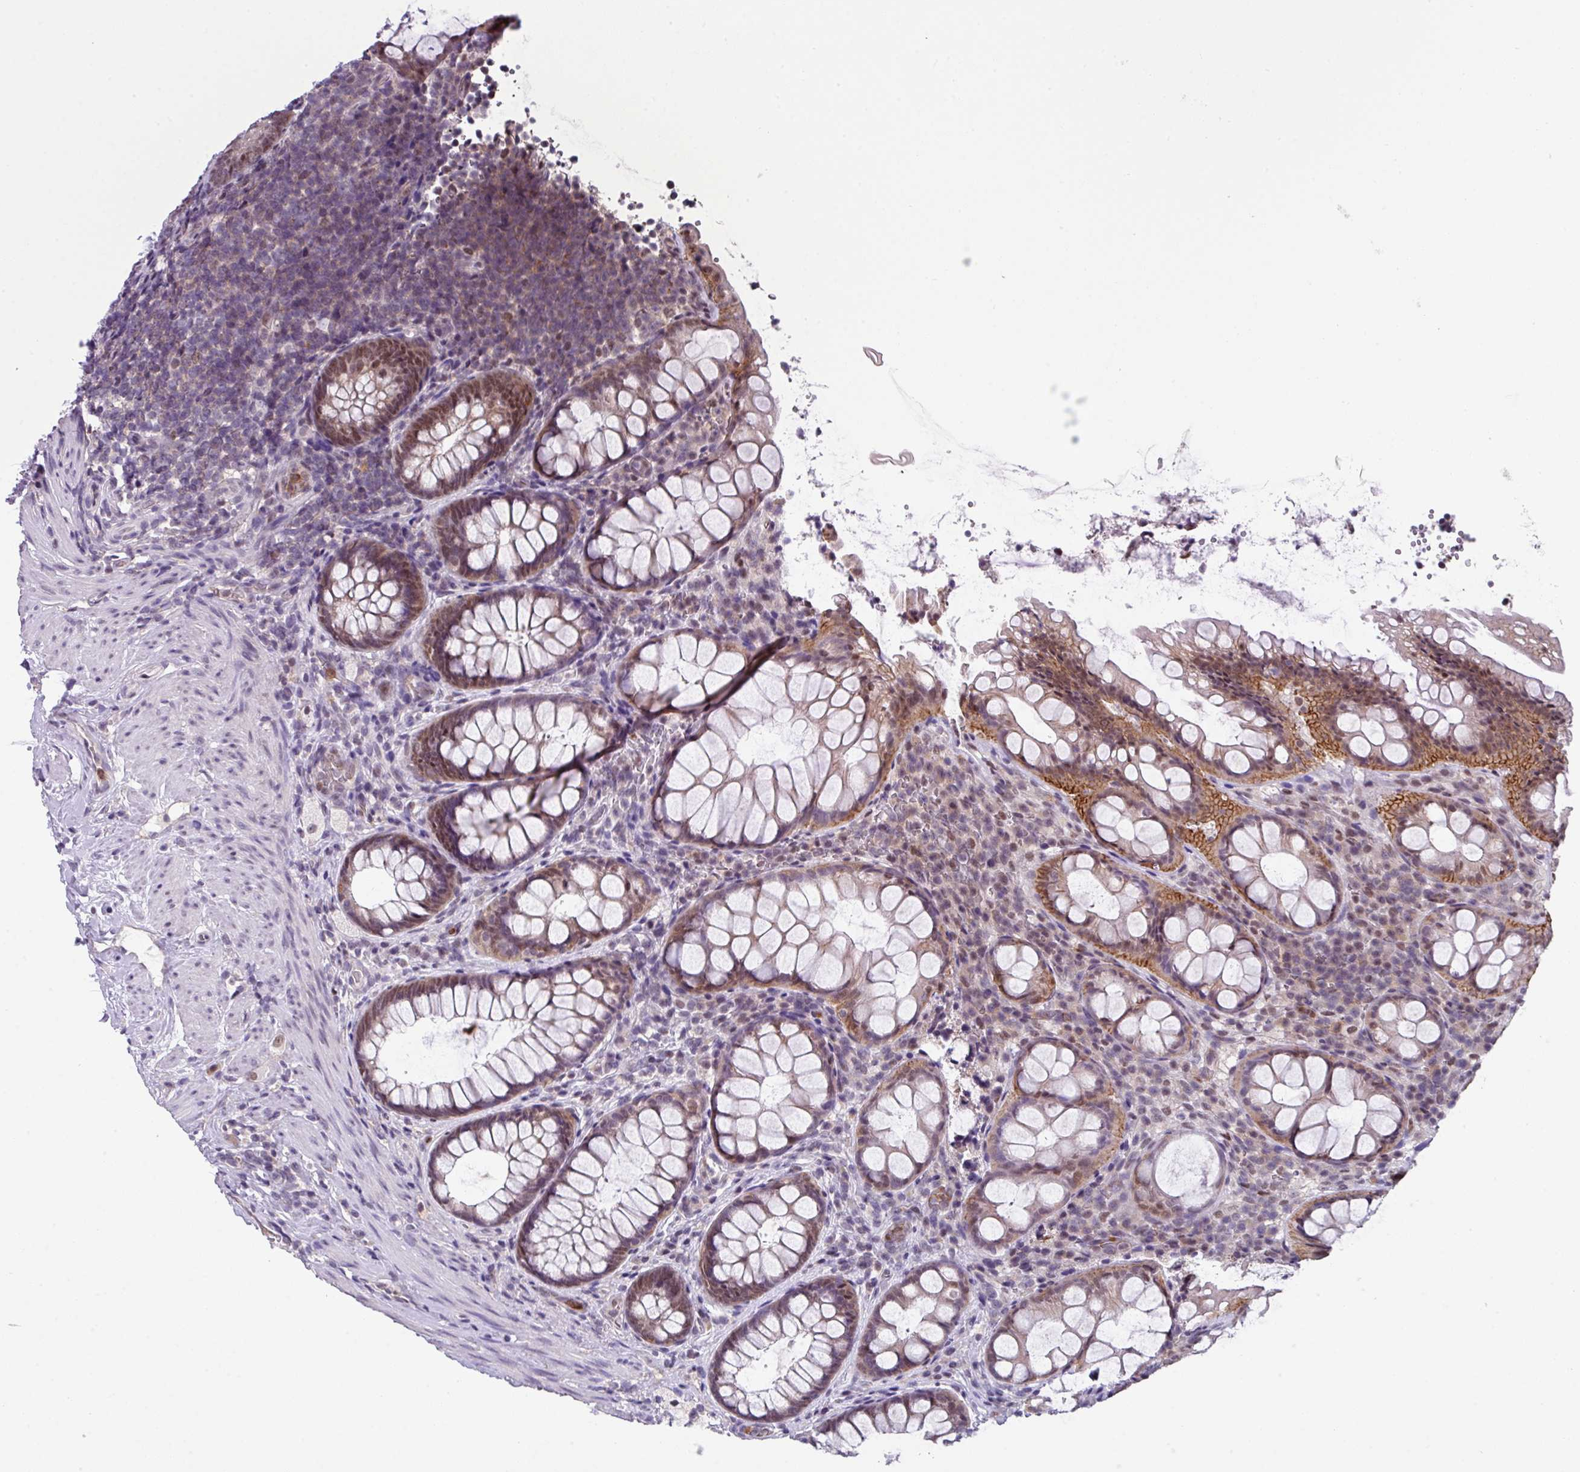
{"staining": {"intensity": "moderate", "quantity": ">75%", "location": "cytoplasmic/membranous,nuclear"}, "tissue": "rectum", "cell_type": "Glandular cells", "image_type": "normal", "snomed": [{"axis": "morphology", "description": "Normal tissue, NOS"}, {"axis": "topography", "description": "Rectum"}, {"axis": "topography", "description": "Peripheral nerve tissue"}], "caption": "A medium amount of moderate cytoplasmic/membranous,nuclear positivity is seen in about >75% of glandular cells in unremarkable rectum.", "gene": "ZFP3", "patient": {"sex": "female", "age": 69}}